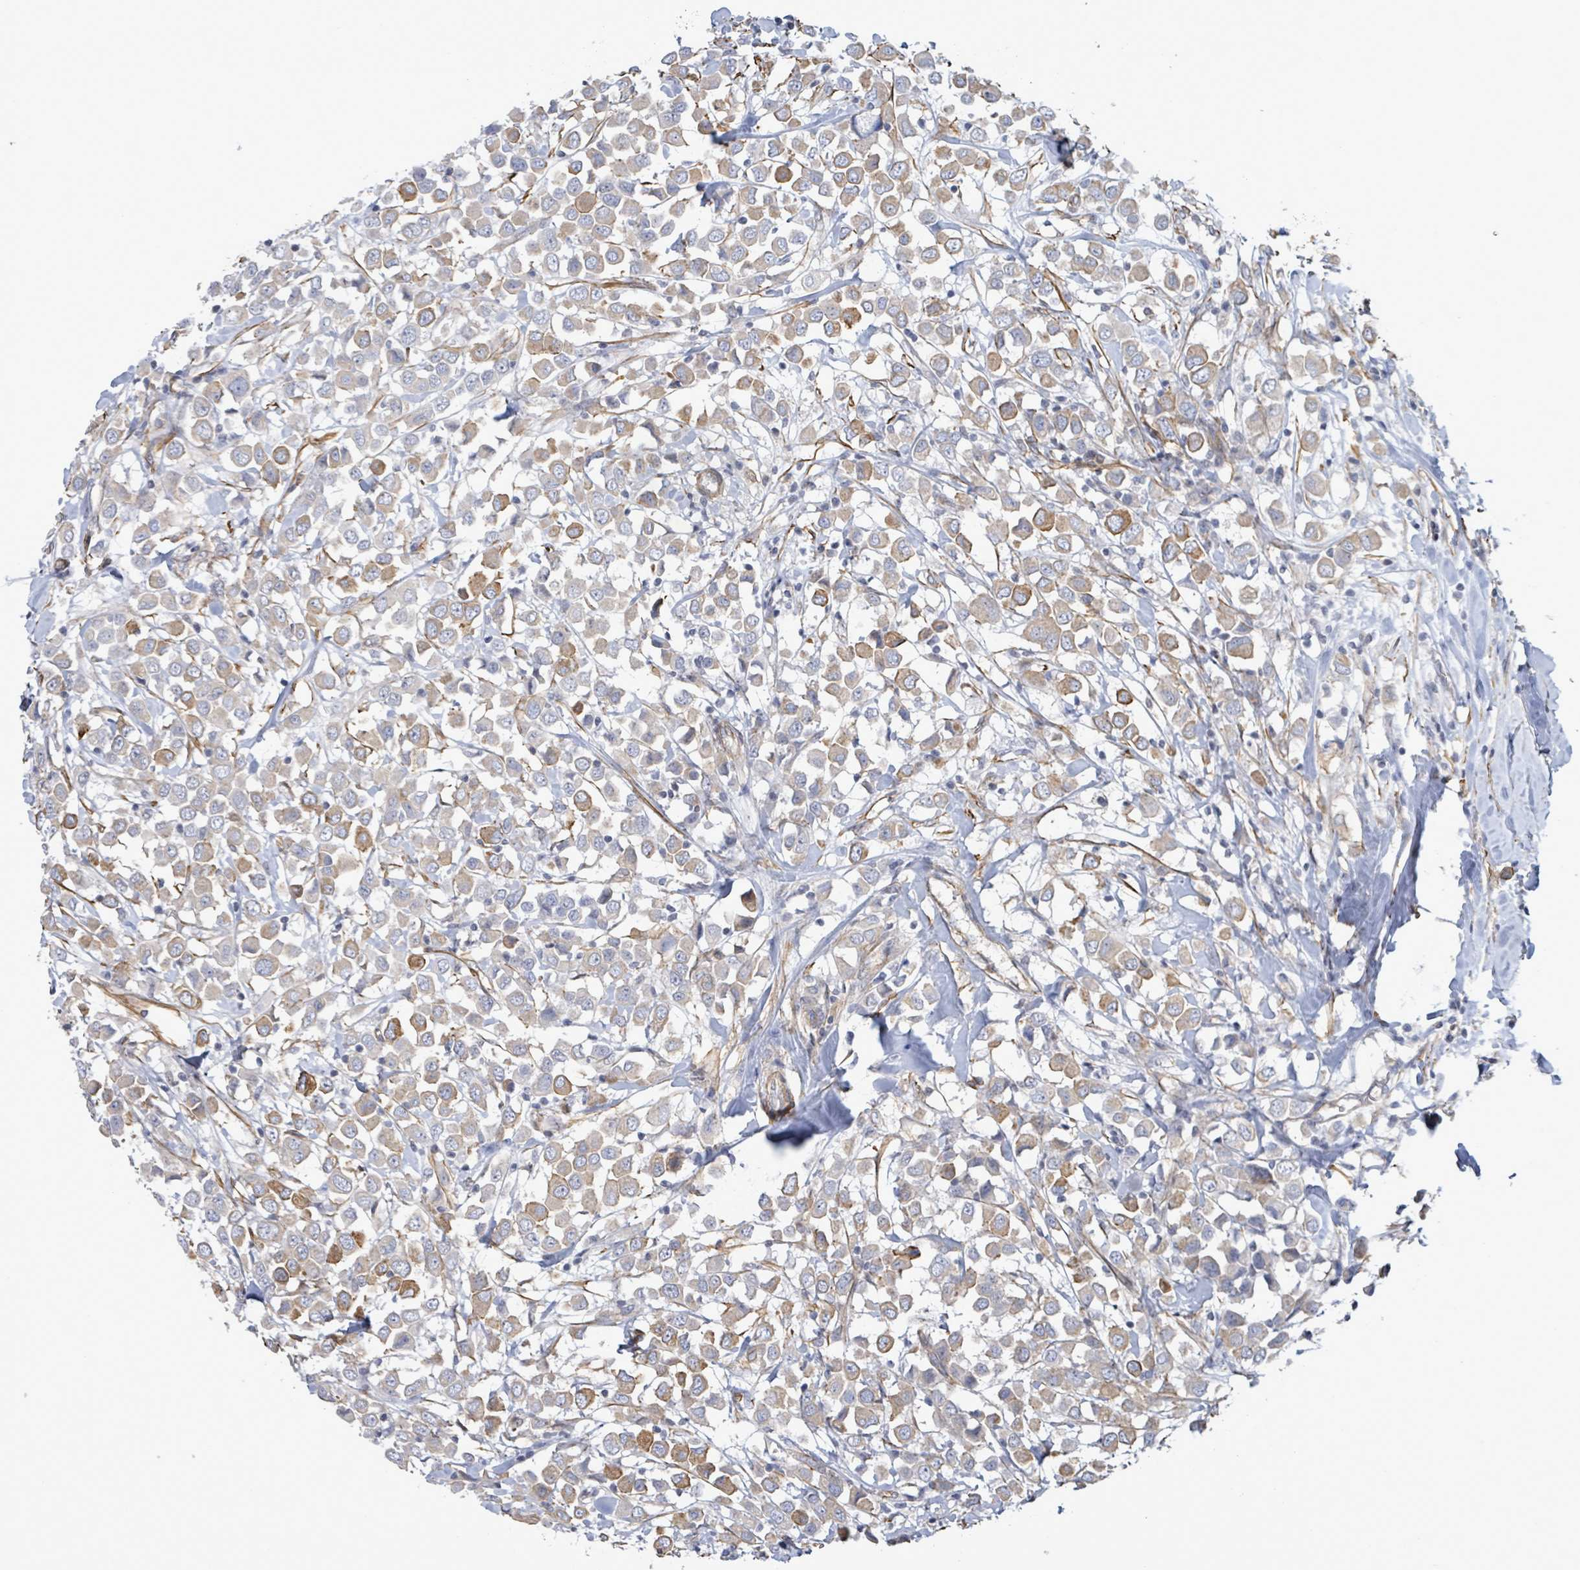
{"staining": {"intensity": "moderate", "quantity": "25%-75%", "location": "cytoplasmic/membranous"}, "tissue": "breast cancer", "cell_type": "Tumor cells", "image_type": "cancer", "snomed": [{"axis": "morphology", "description": "Duct carcinoma"}, {"axis": "topography", "description": "Breast"}], "caption": "Breast cancer (intraductal carcinoma) stained with a protein marker shows moderate staining in tumor cells.", "gene": "DMRTC1B", "patient": {"sex": "female", "age": 61}}